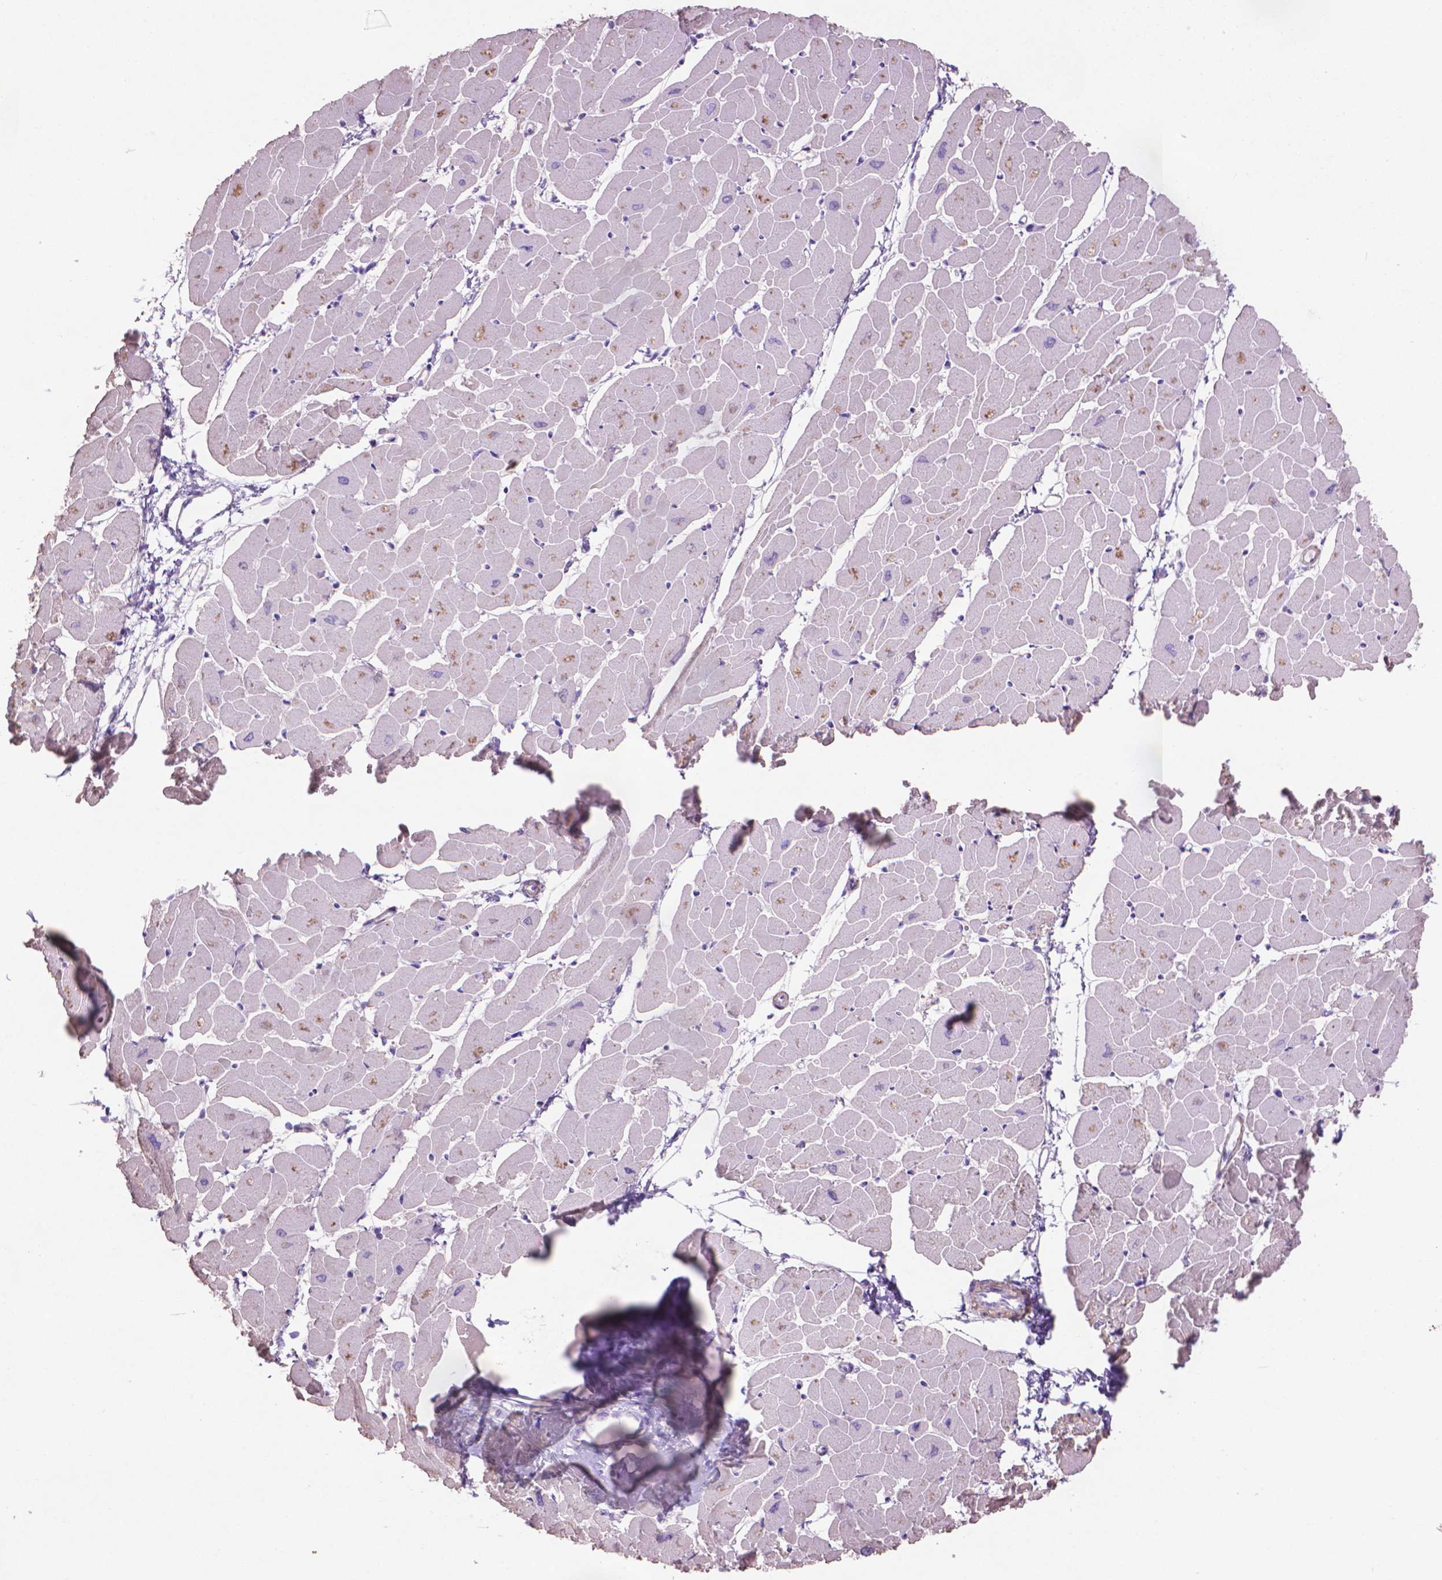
{"staining": {"intensity": "weak", "quantity": "<25%", "location": "cytoplasmic/membranous"}, "tissue": "heart muscle", "cell_type": "Cardiomyocytes", "image_type": "normal", "snomed": [{"axis": "morphology", "description": "Normal tissue, NOS"}, {"axis": "topography", "description": "Heart"}], "caption": "Cardiomyocytes are negative for brown protein staining in benign heart muscle. (IHC, brightfield microscopy, high magnification).", "gene": "AQP10", "patient": {"sex": "male", "age": 57}}